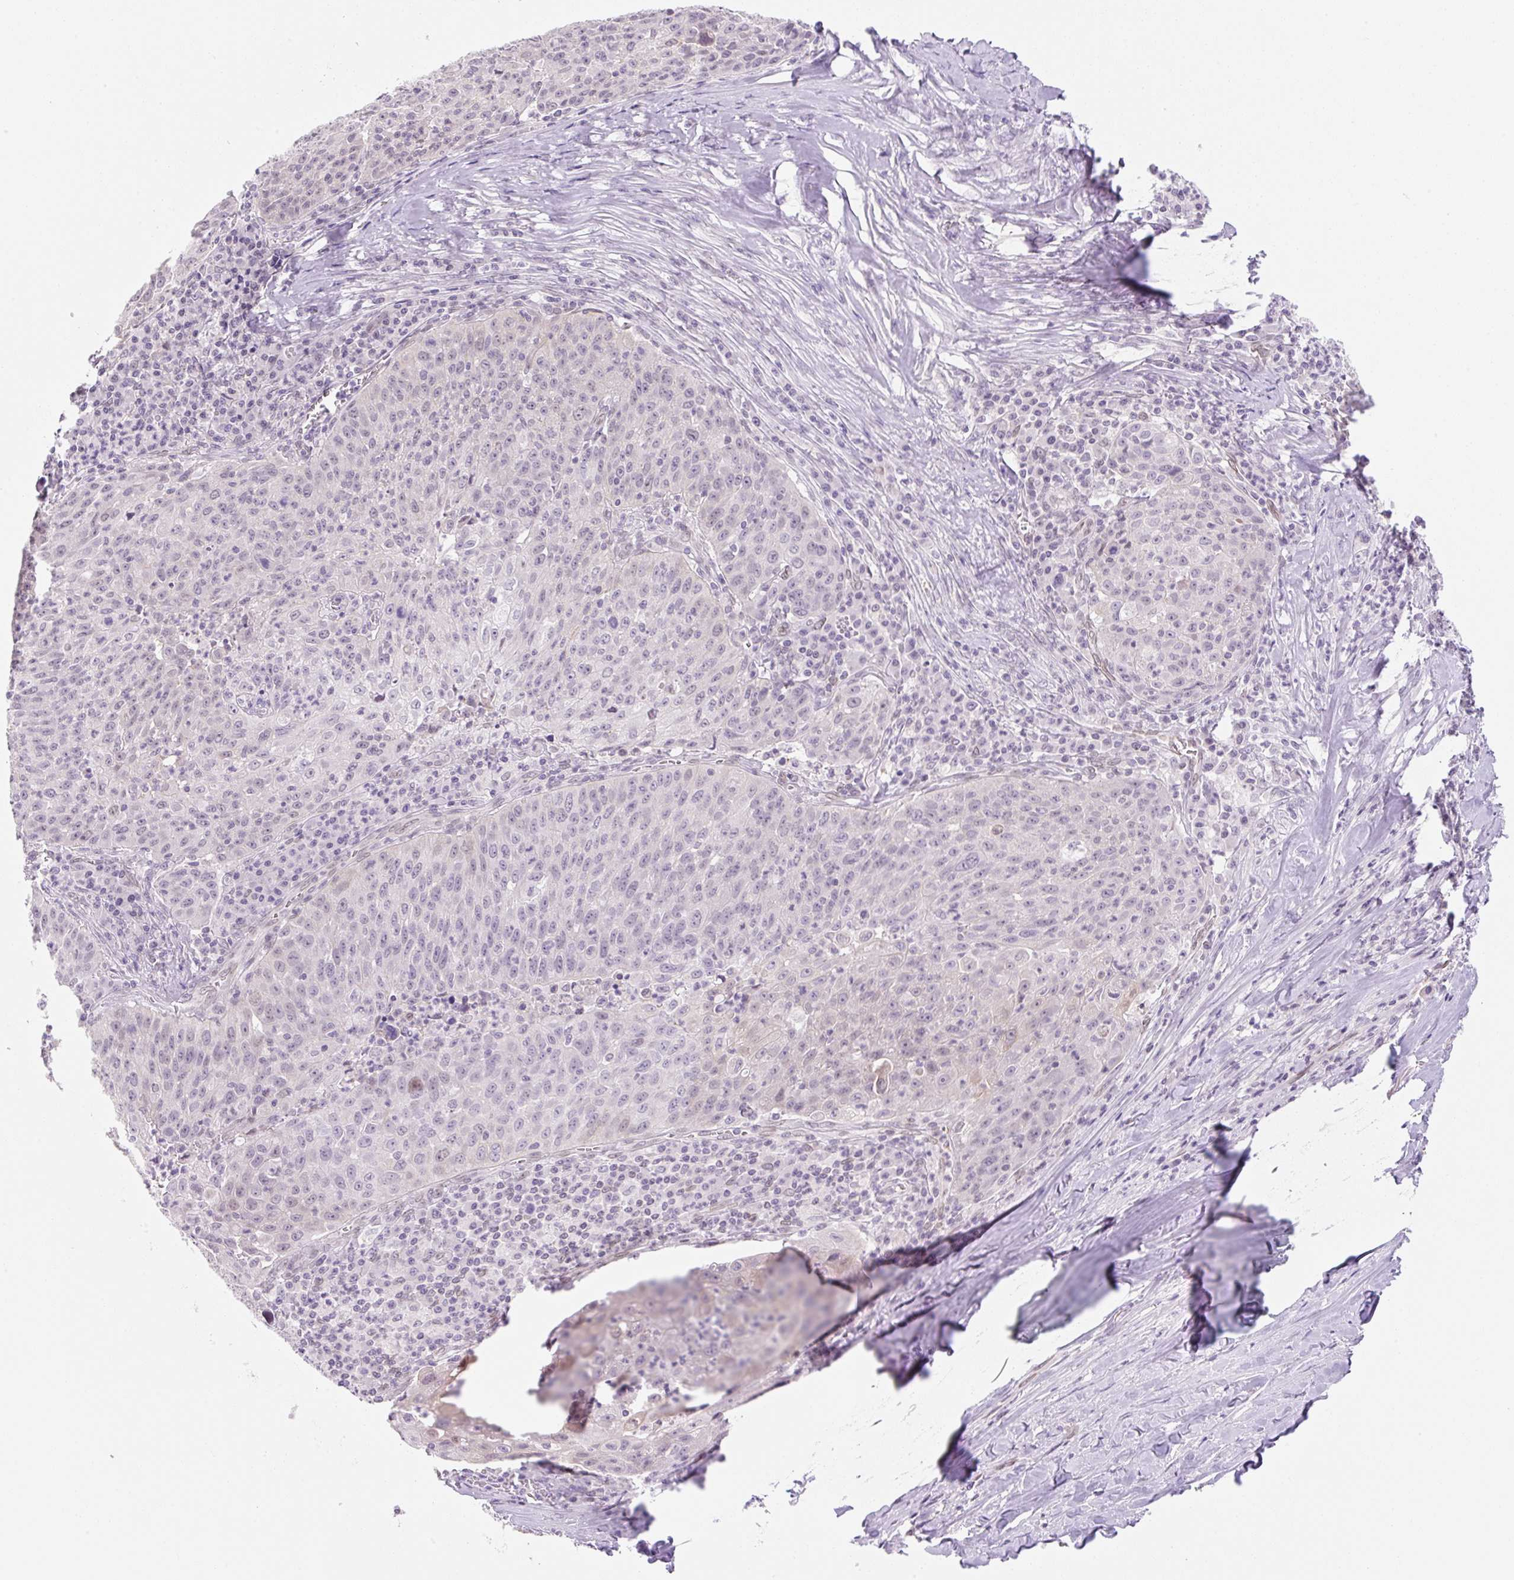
{"staining": {"intensity": "weak", "quantity": "25%-75%", "location": "nuclear"}, "tissue": "lung cancer", "cell_type": "Tumor cells", "image_type": "cancer", "snomed": [{"axis": "morphology", "description": "Squamous cell carcinoma, NOS"}, {"axis": "morphology", "description": "Squamous cell carcinoma, metastatic, NOS"}, {"axis": "topography", "description": "Bronchus"}, {"axis": "topography", "description": "Lung"}], "caption": "Protein analysis of lung cancer (squamous cell carcinoma) tissue demonstrates weak nuclear expression in about 25%-75% of tumor cells. Using DAB (brown) and hematoxylin (blue) stains, captured at high magnification using brightfield microscopy.", "gene": "SYNE3", "patient": {"sex": "male", "age": 62}}